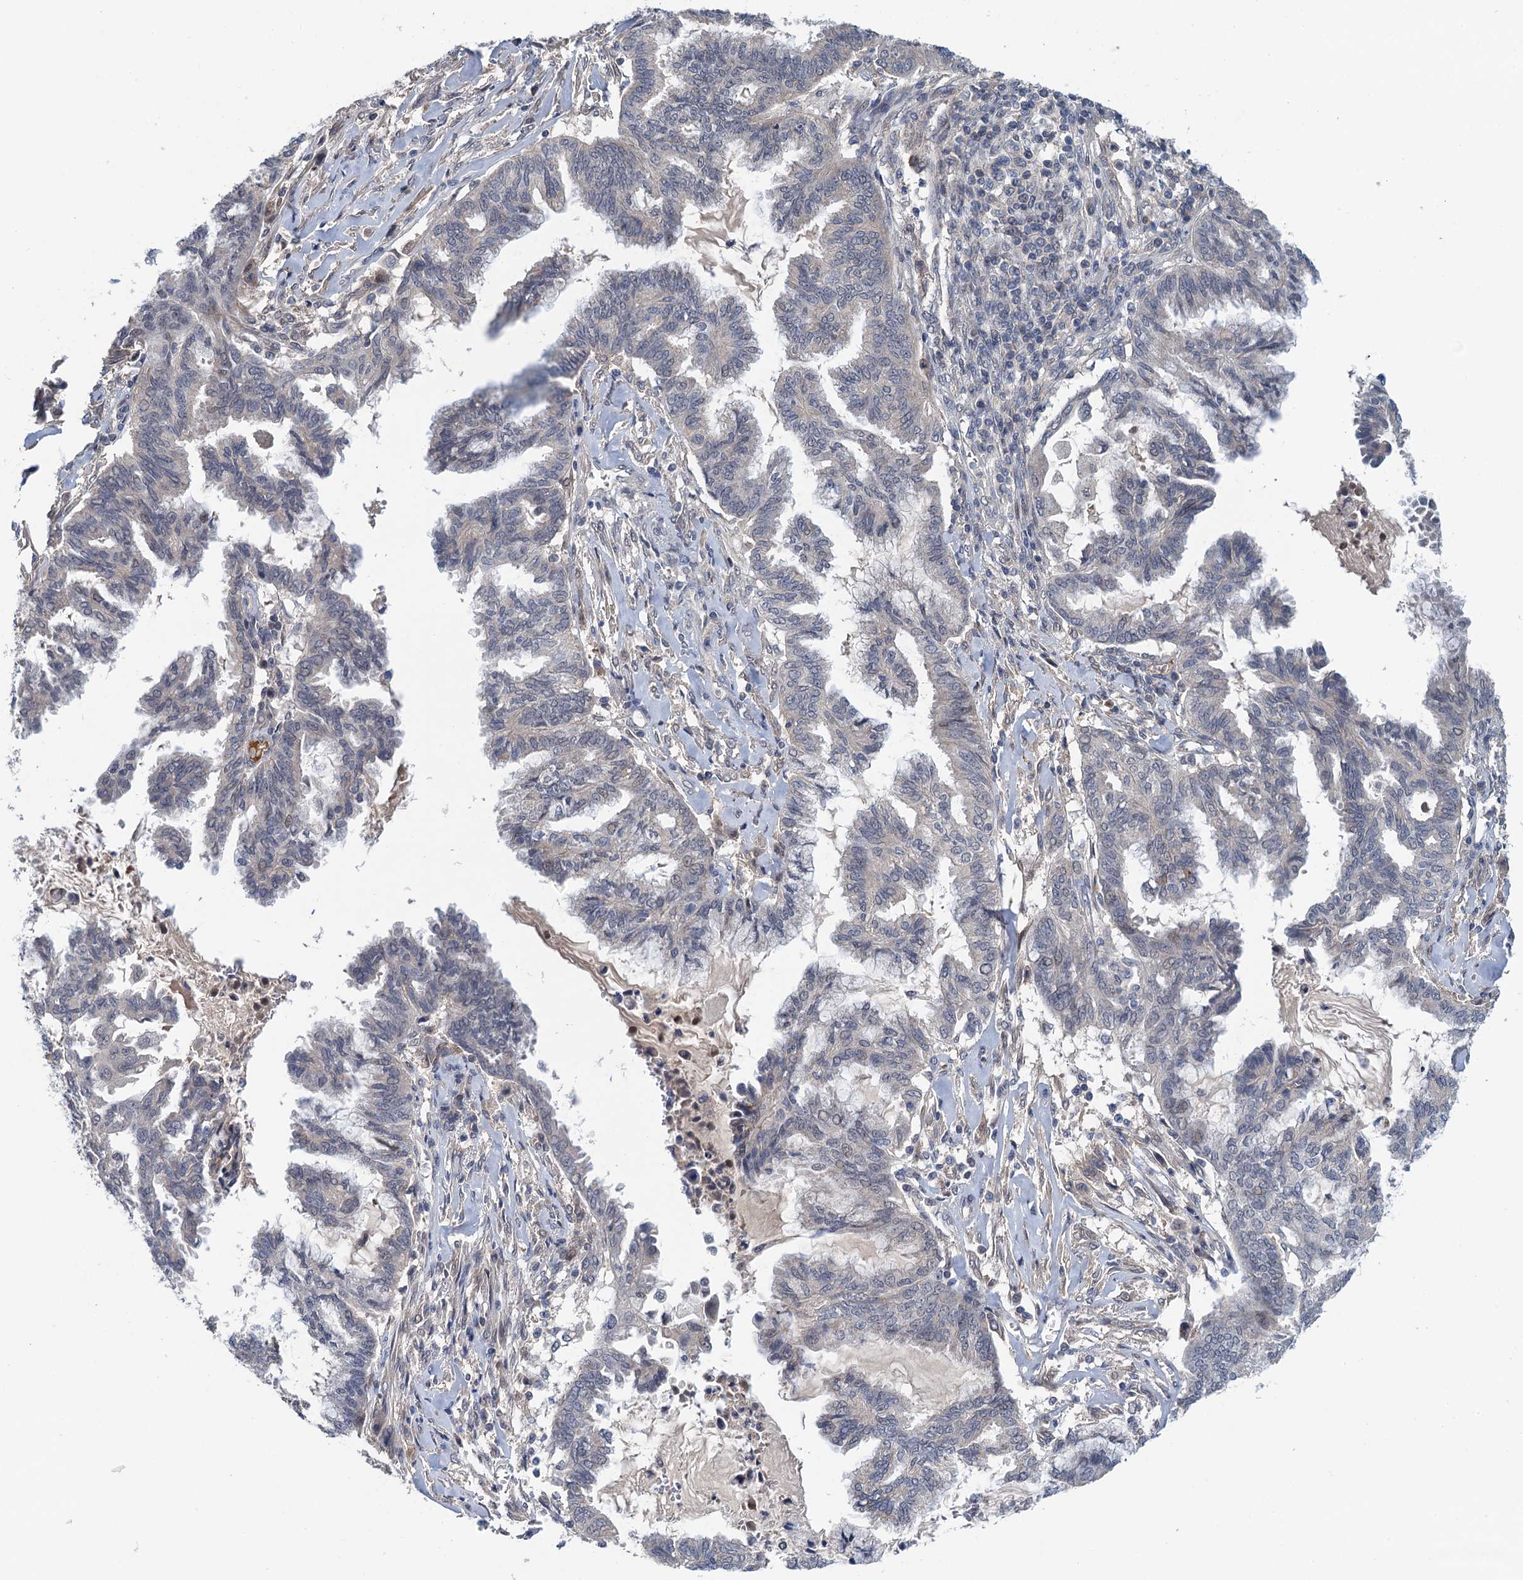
{"staining": {"intensity": "negative", "quantity": "none", "location": "none"}, "tissue": "endometrial cancer", "cell_type": "Tumor cells", "image_type": "cancer", "snomed": [{"axis": "morphology", "description": "Adenocarcinoma, NOS"}, {"axis": "topography", "description": "Endometrium"}], "caption": "An immunohistochemistry (IHC) image of endometrial adenocarcinoma is shown. There is no staining in tumor cells of endometrial adenocarcinoma.", "gene": "MDM1", "patient": {"sex": "female", "age": 86}}